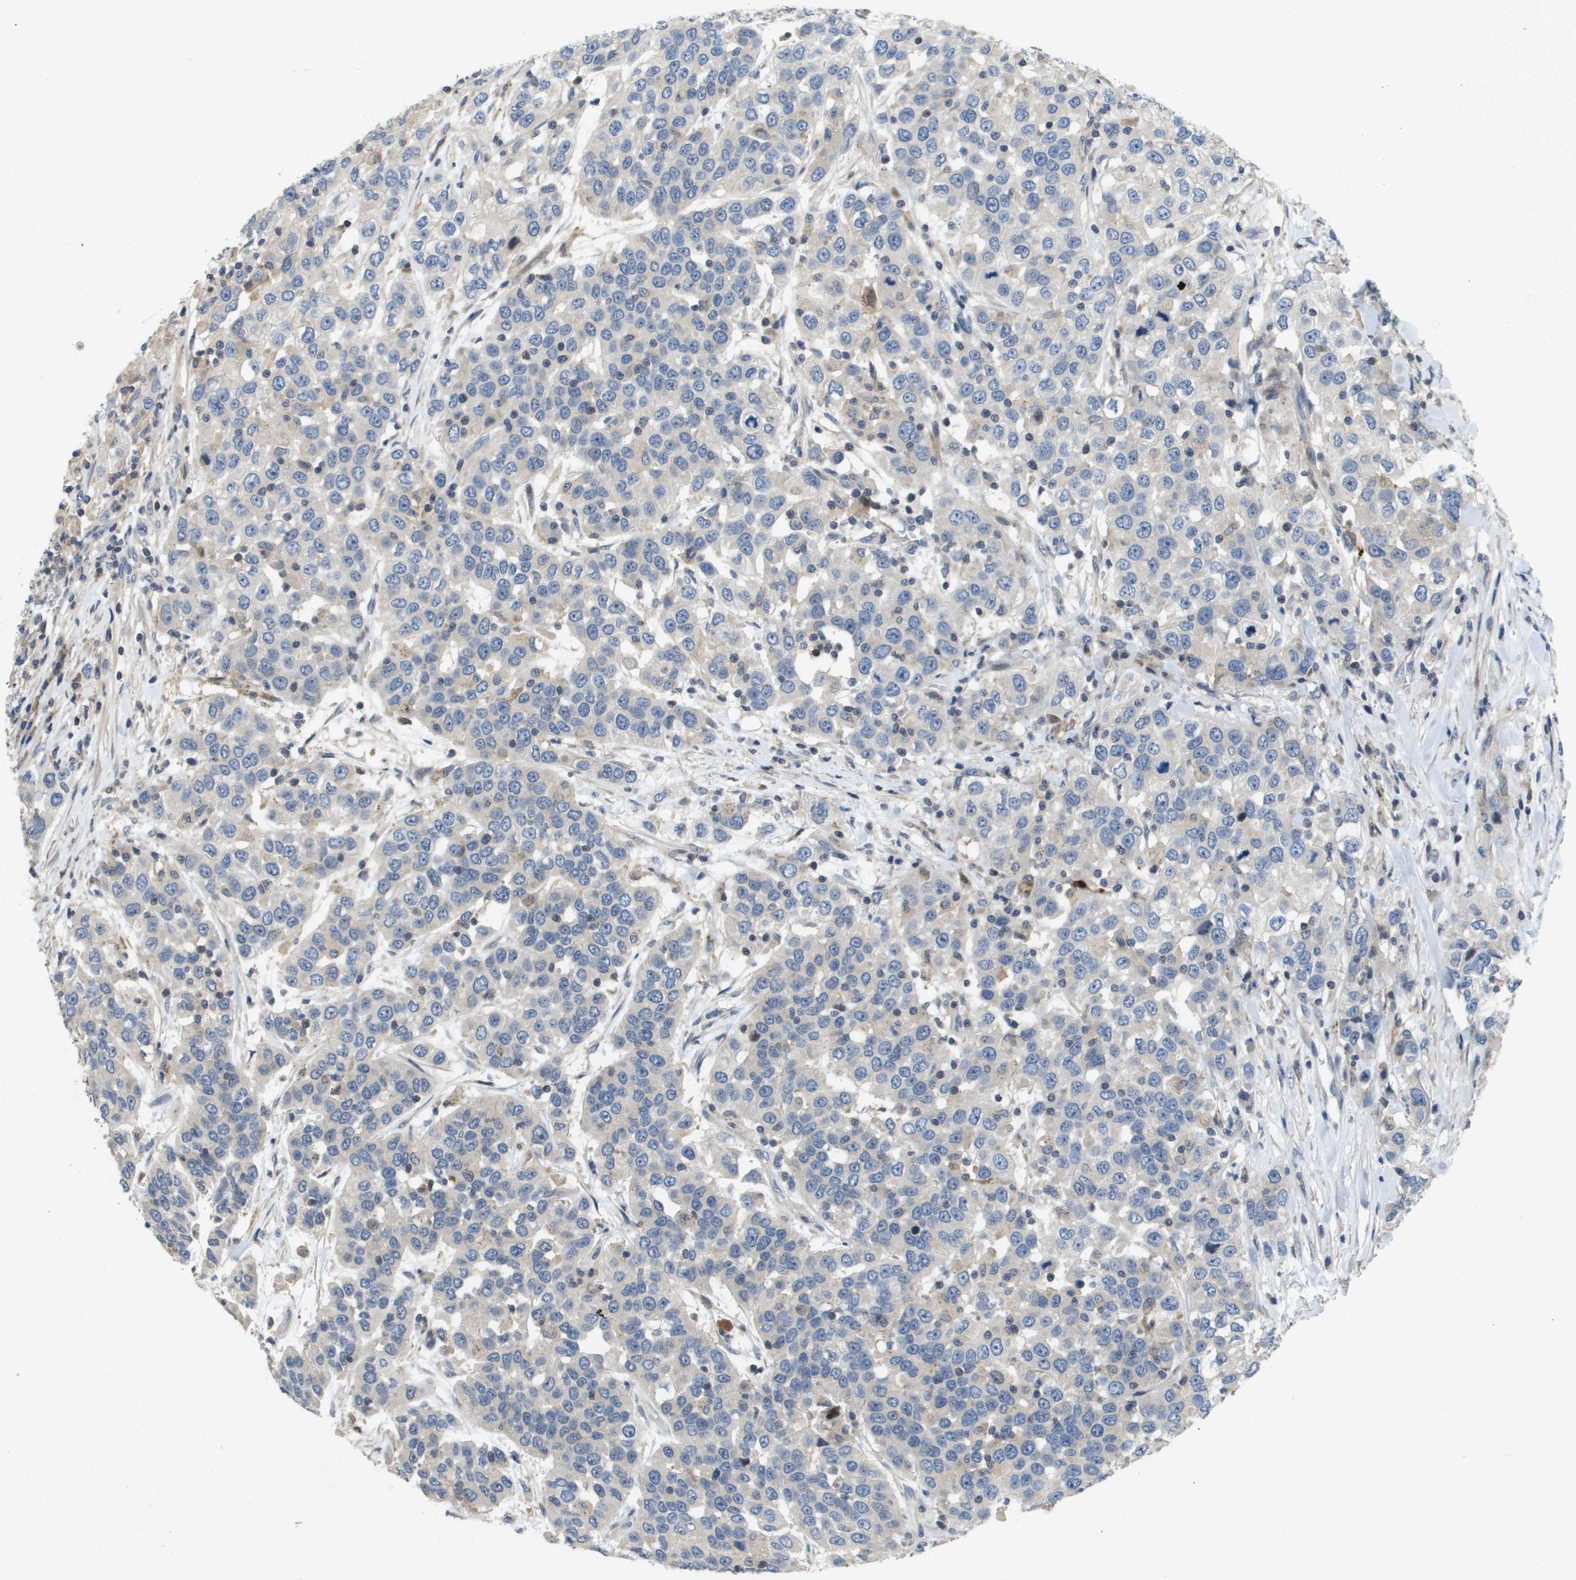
{"staining": {"intensity": "negative", "quantity": "none", "location": "none"}, "tissue": "urothelial cancer", "cell_type": "Tumor cells", "image_type": "cancer", "snomed": [{"axis": "morphology", "description": "Urothelial carcinoma, High grade"}, {"axis": "topography", "description": "Urinary bladder"}], "caption": "Tumor cells are negative for brown protein staining in high-grade urothelial carcinoma. (DAB (3,3'-diaminobenzidine) IHC, high magnification).", "gene": "SCN4B", "patient": {"sex": "female", "age": 80}}